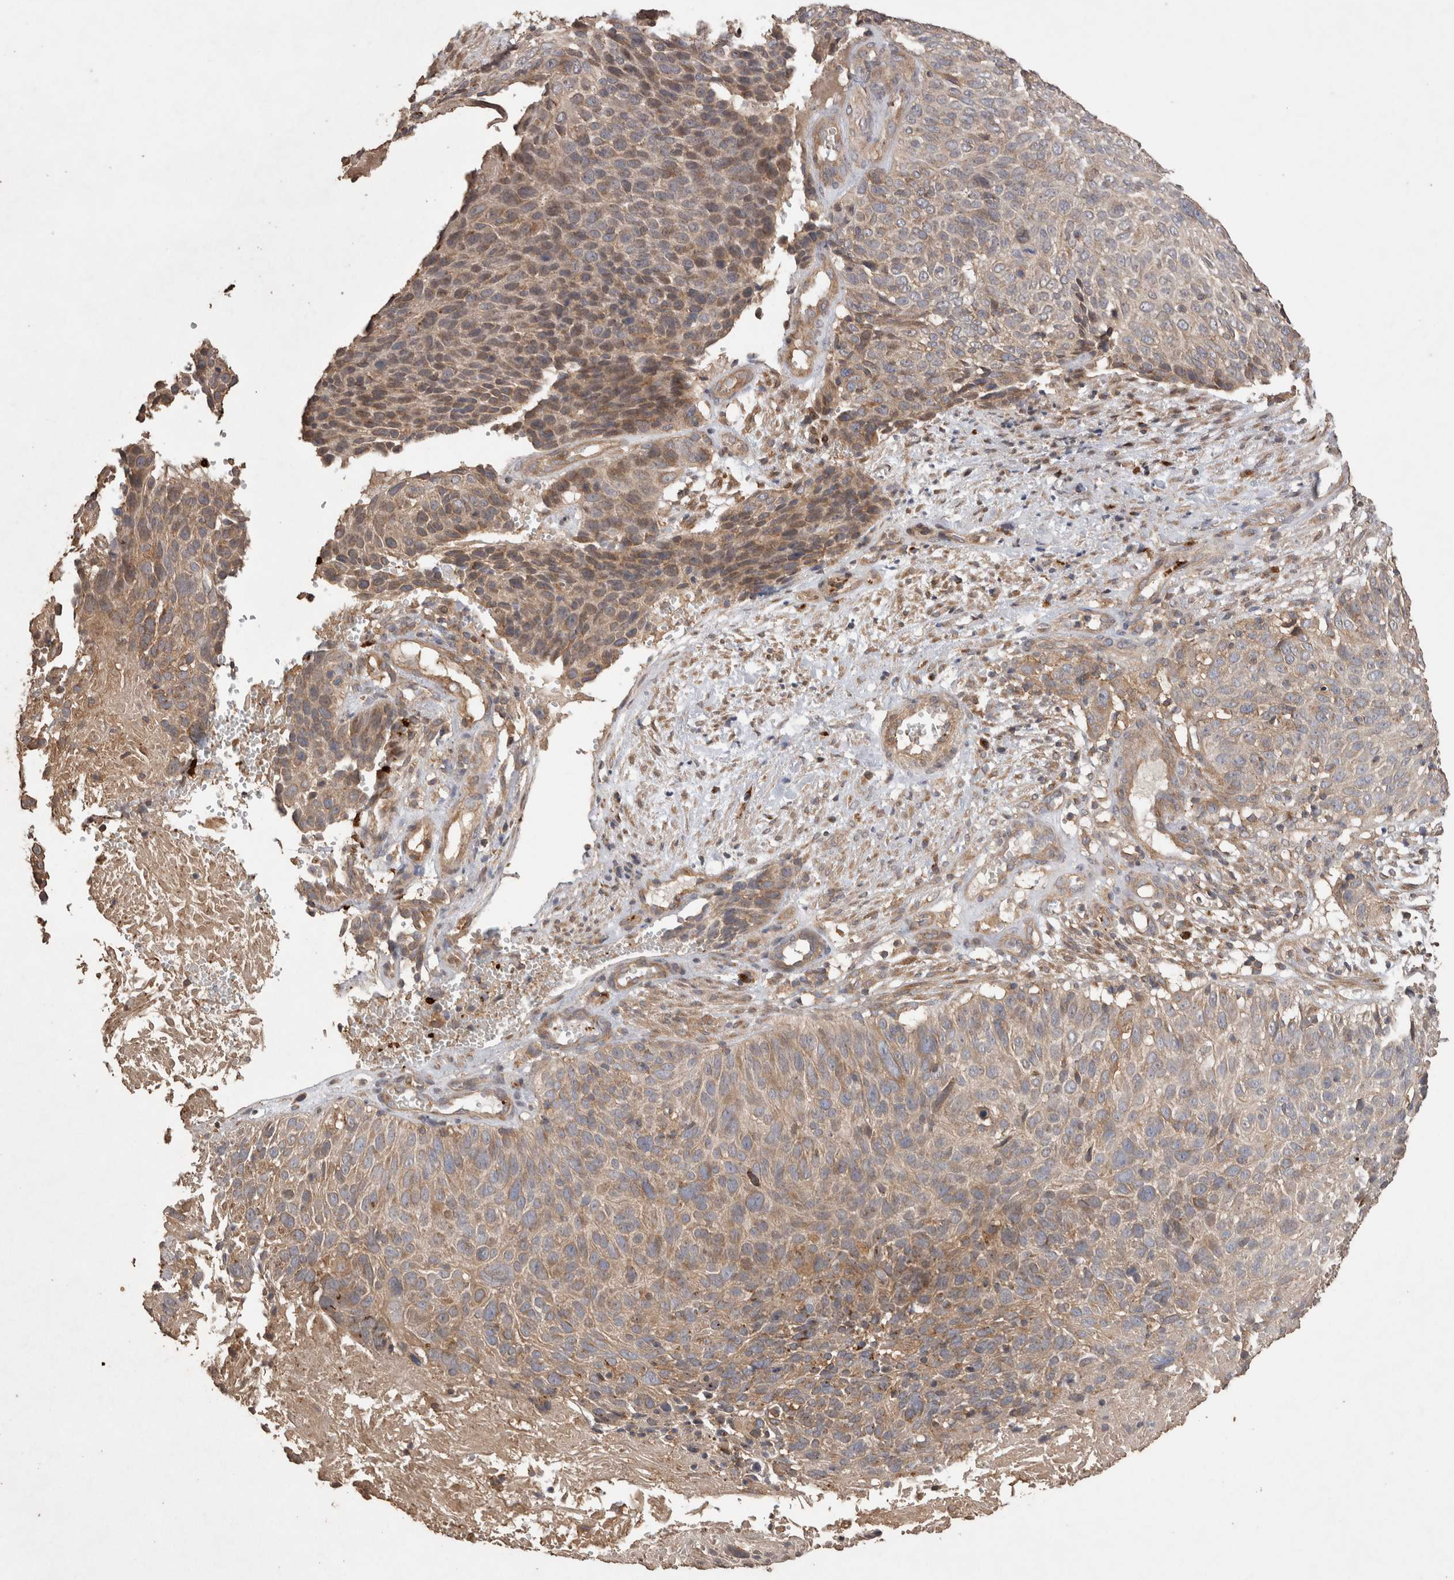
{"staining": {"intensity": "moderate", "quantity": "<25%", "location": "cytoplasmic/membranous"}, "tissue": "cervical cancer", "cell_type": "Tumor cells", "image_type": "cancer", "snomed": [{"axis": "morphology", "description": "Squamous cell carcinoma, NOS"}, {"axis": "topography", "description": "Cervix"}], "caption": "This is an image of immunohistochemistry (IHC) staining of cervical cancer (squamous cell carcinoma), which shows moderate expression in the cytoplasmic/membranous of tumor cells.", "gene": "SNX31", "patient": {"sex": "female", "age": 74}}